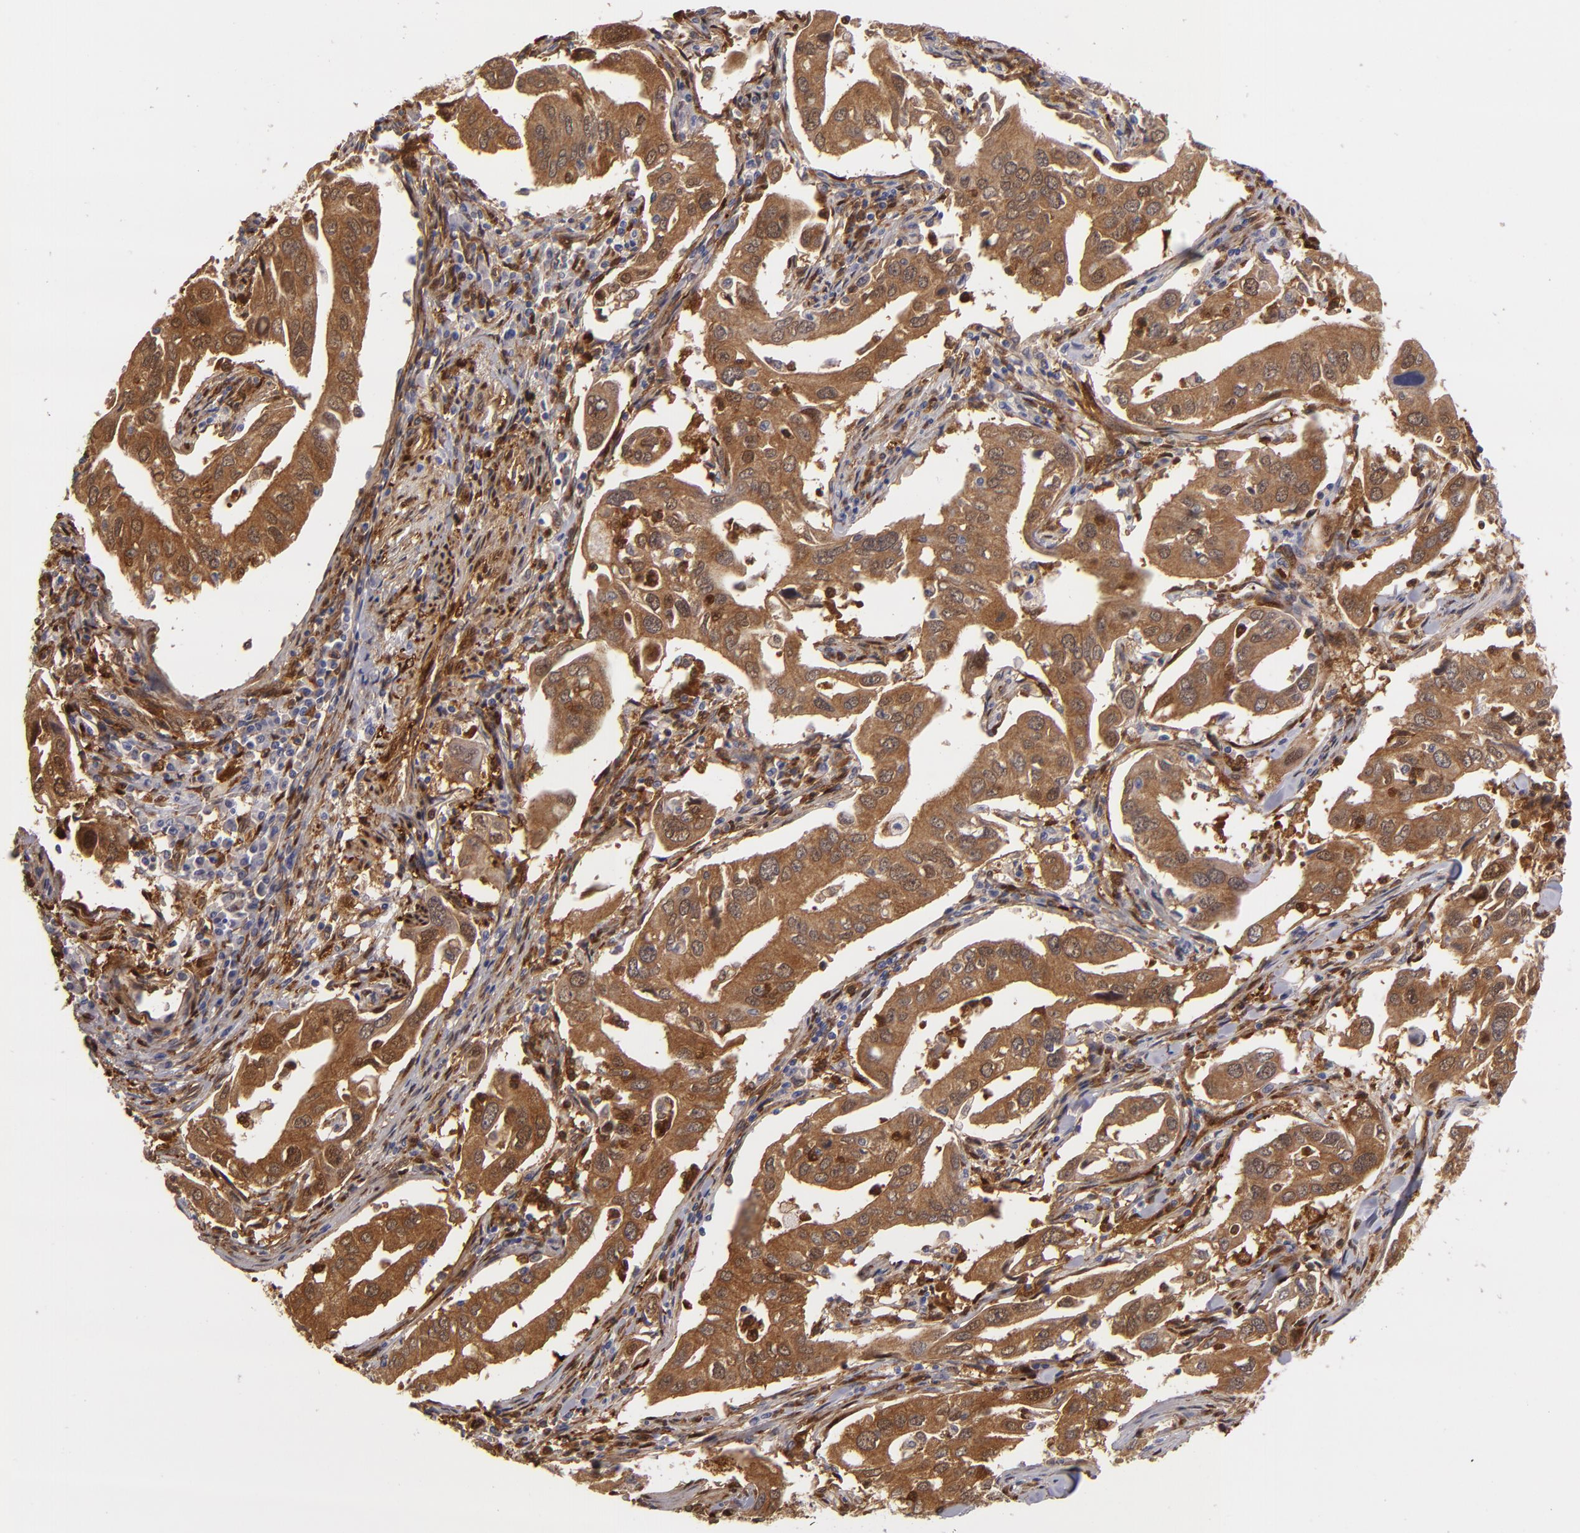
{"staining": {"intensity": "strong", "quantity": ">75%", "location": "cytoplasmic/membranous"}, "tissue": "lung cancer", "cell_type": "Tumor cells", "image_type": "cancer", "snomed": [{"axis": "morphology", "description": "Adenocarcinoma, NOS"}, {"axis": "topography", "description": "Lung"}], "caption": "The photomicrograph shows a brown stain indicating the presence of a protein in the cytoplasmic/membranous of tumor cells in adenocarcinoma (lung).", "gene": "VCL", "patient": {"sex": "male", "age": 48}}